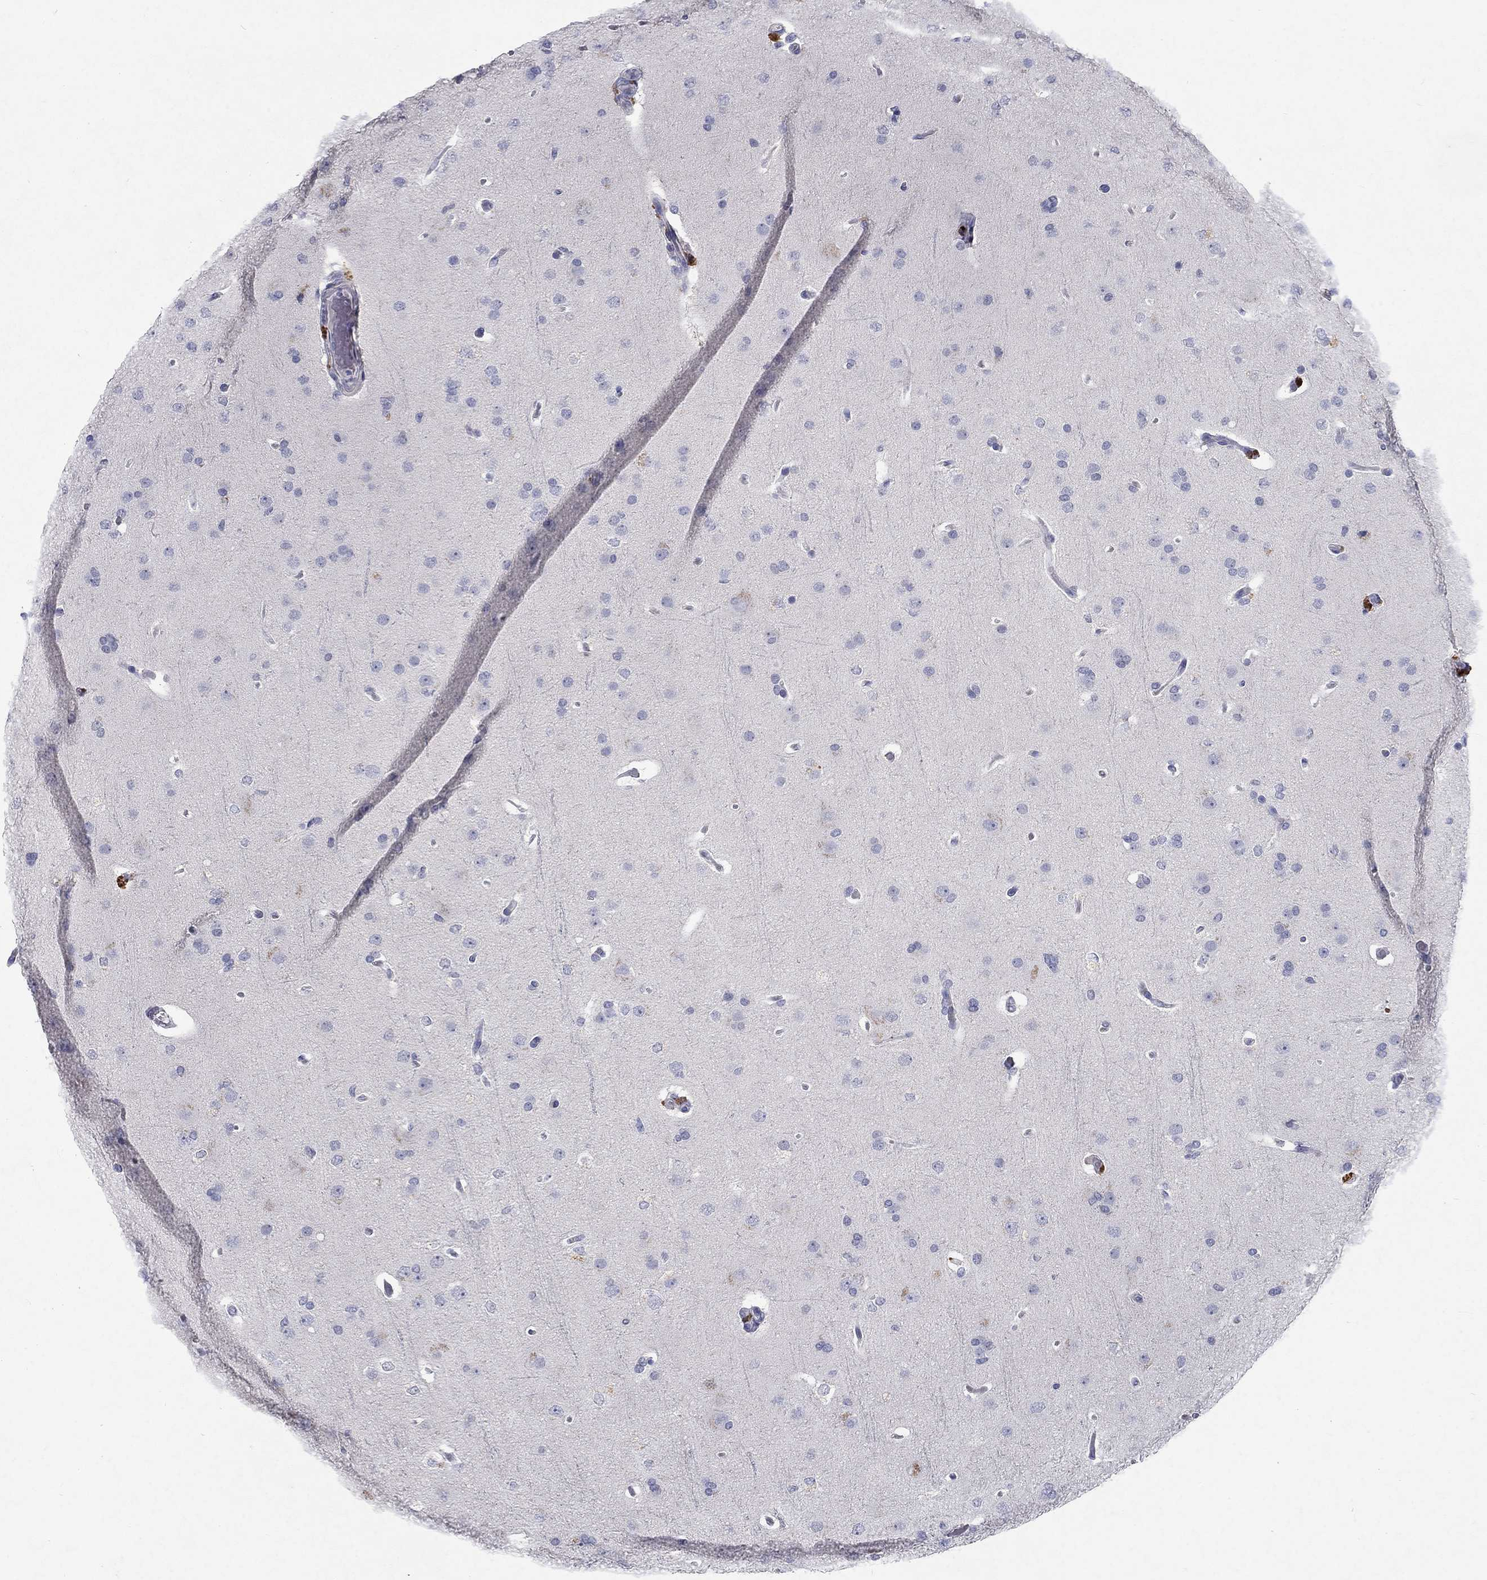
{"staining": {"intensity": "negative", "quantity": "none", "location": "none"}, "tissue": "glioma", "cell_type": "Tumor cells", "image_type": "cancer", "snomed": [{"axis": "morphology", "description": "Glioma, malignant, Low grade"}, {"axis": "topography", "description": "Brain"}], "caption": "DAB (3,3'-diaminobenzidine) immunohistochemical staining of glioma reveals no significant positivity in tumor cells. Nuclei are stained in blue.", "gene": "GZMA", "patient": {"sex": "male", "age": 41}}